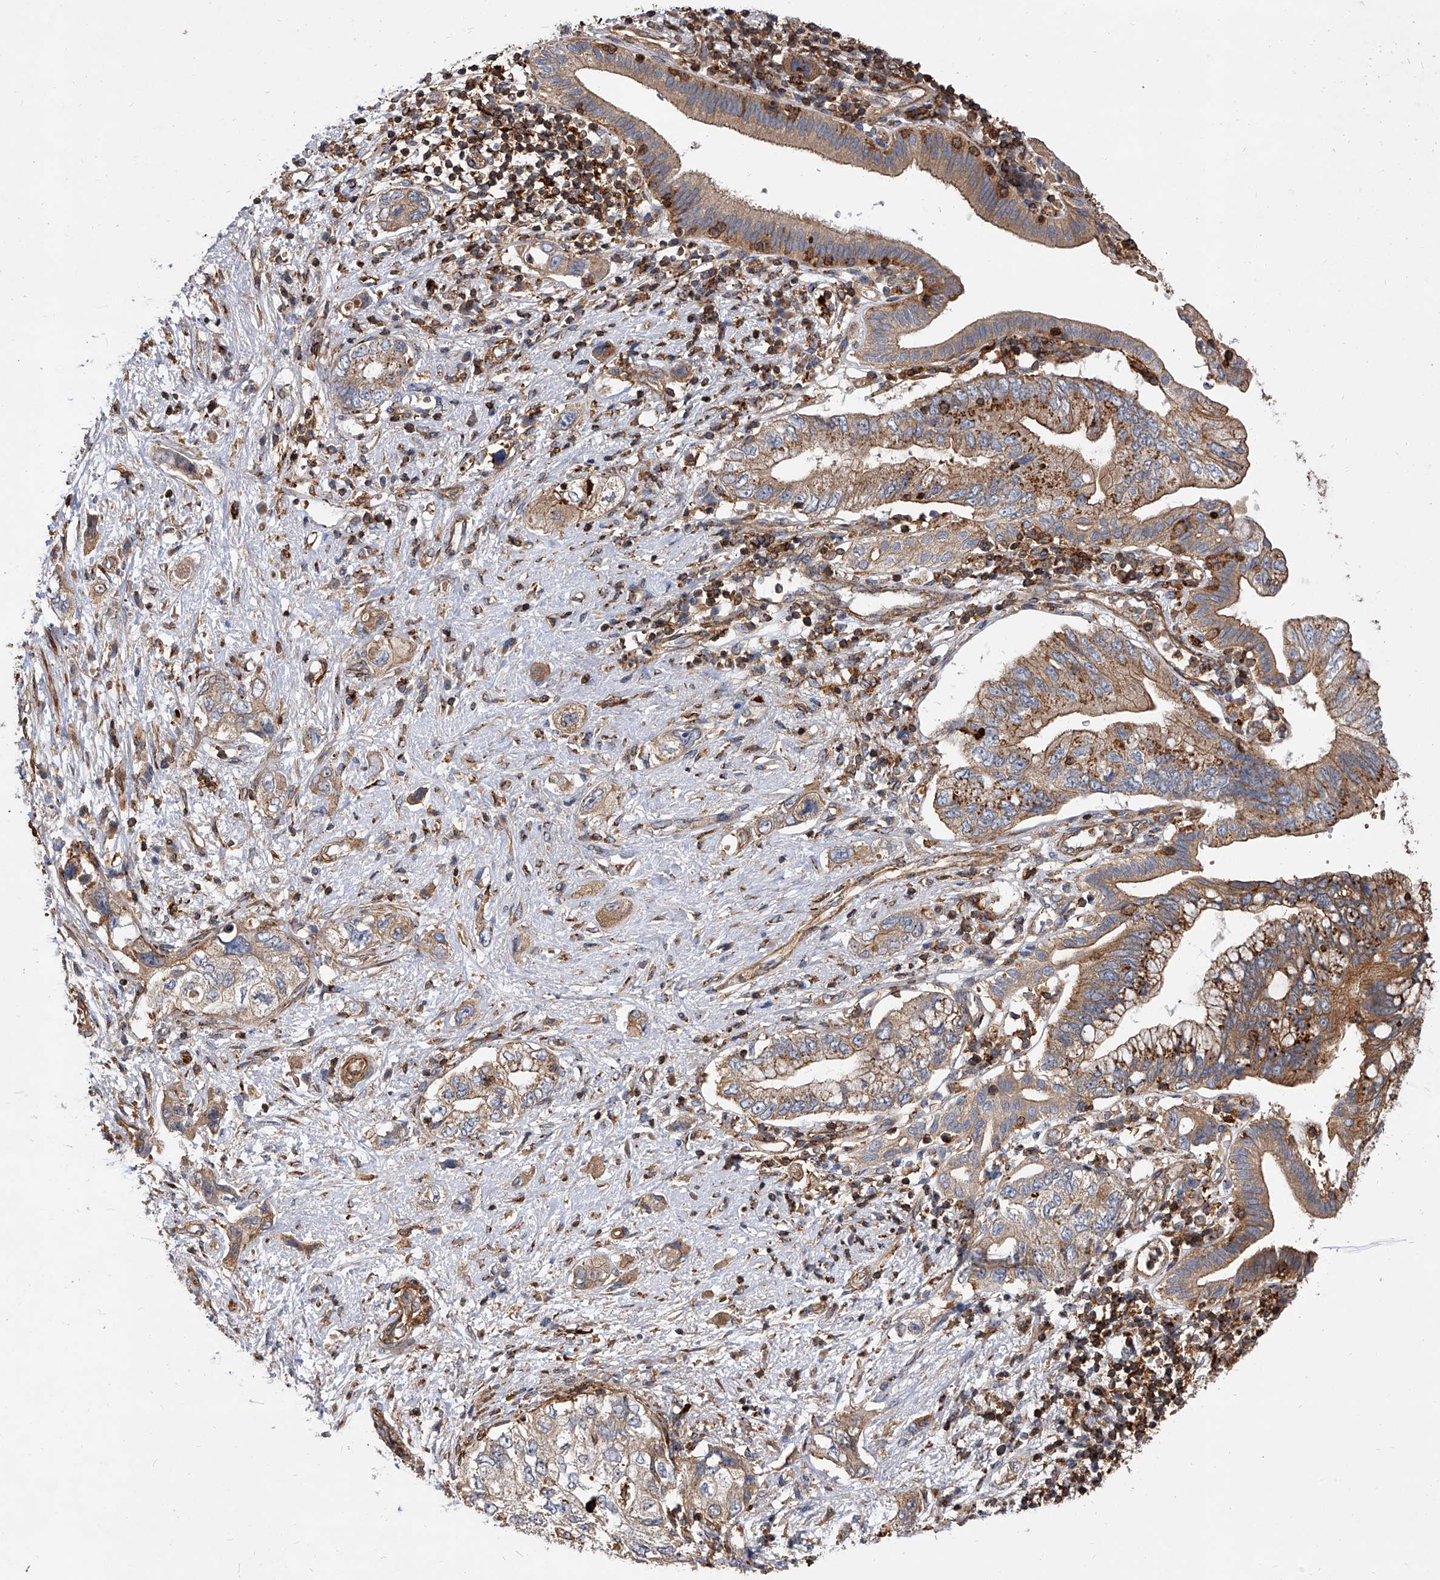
{"staining": {"intensity": "moderate", "quantity": ">75%", "location": "cytoplasmic/membranous"}, "tissue": "pancreatic cancer", "cell_type": "Tumor cells", "image_type": "cancer", "snomed": [{"axis": "morphology", "description": "Adenocarcinoma, NOS"}, {"axis": "topography", "description": "Pancreas"}], "caption": "Immunohistochemical staining of human adenocarcinoma (pancreatic) shows medium levels of moderate cytoplasmic/membranous protein positivity in about >75% of tumor cells.", "gene": "PISD", "patient": {"sex": "female", "age": 73}}